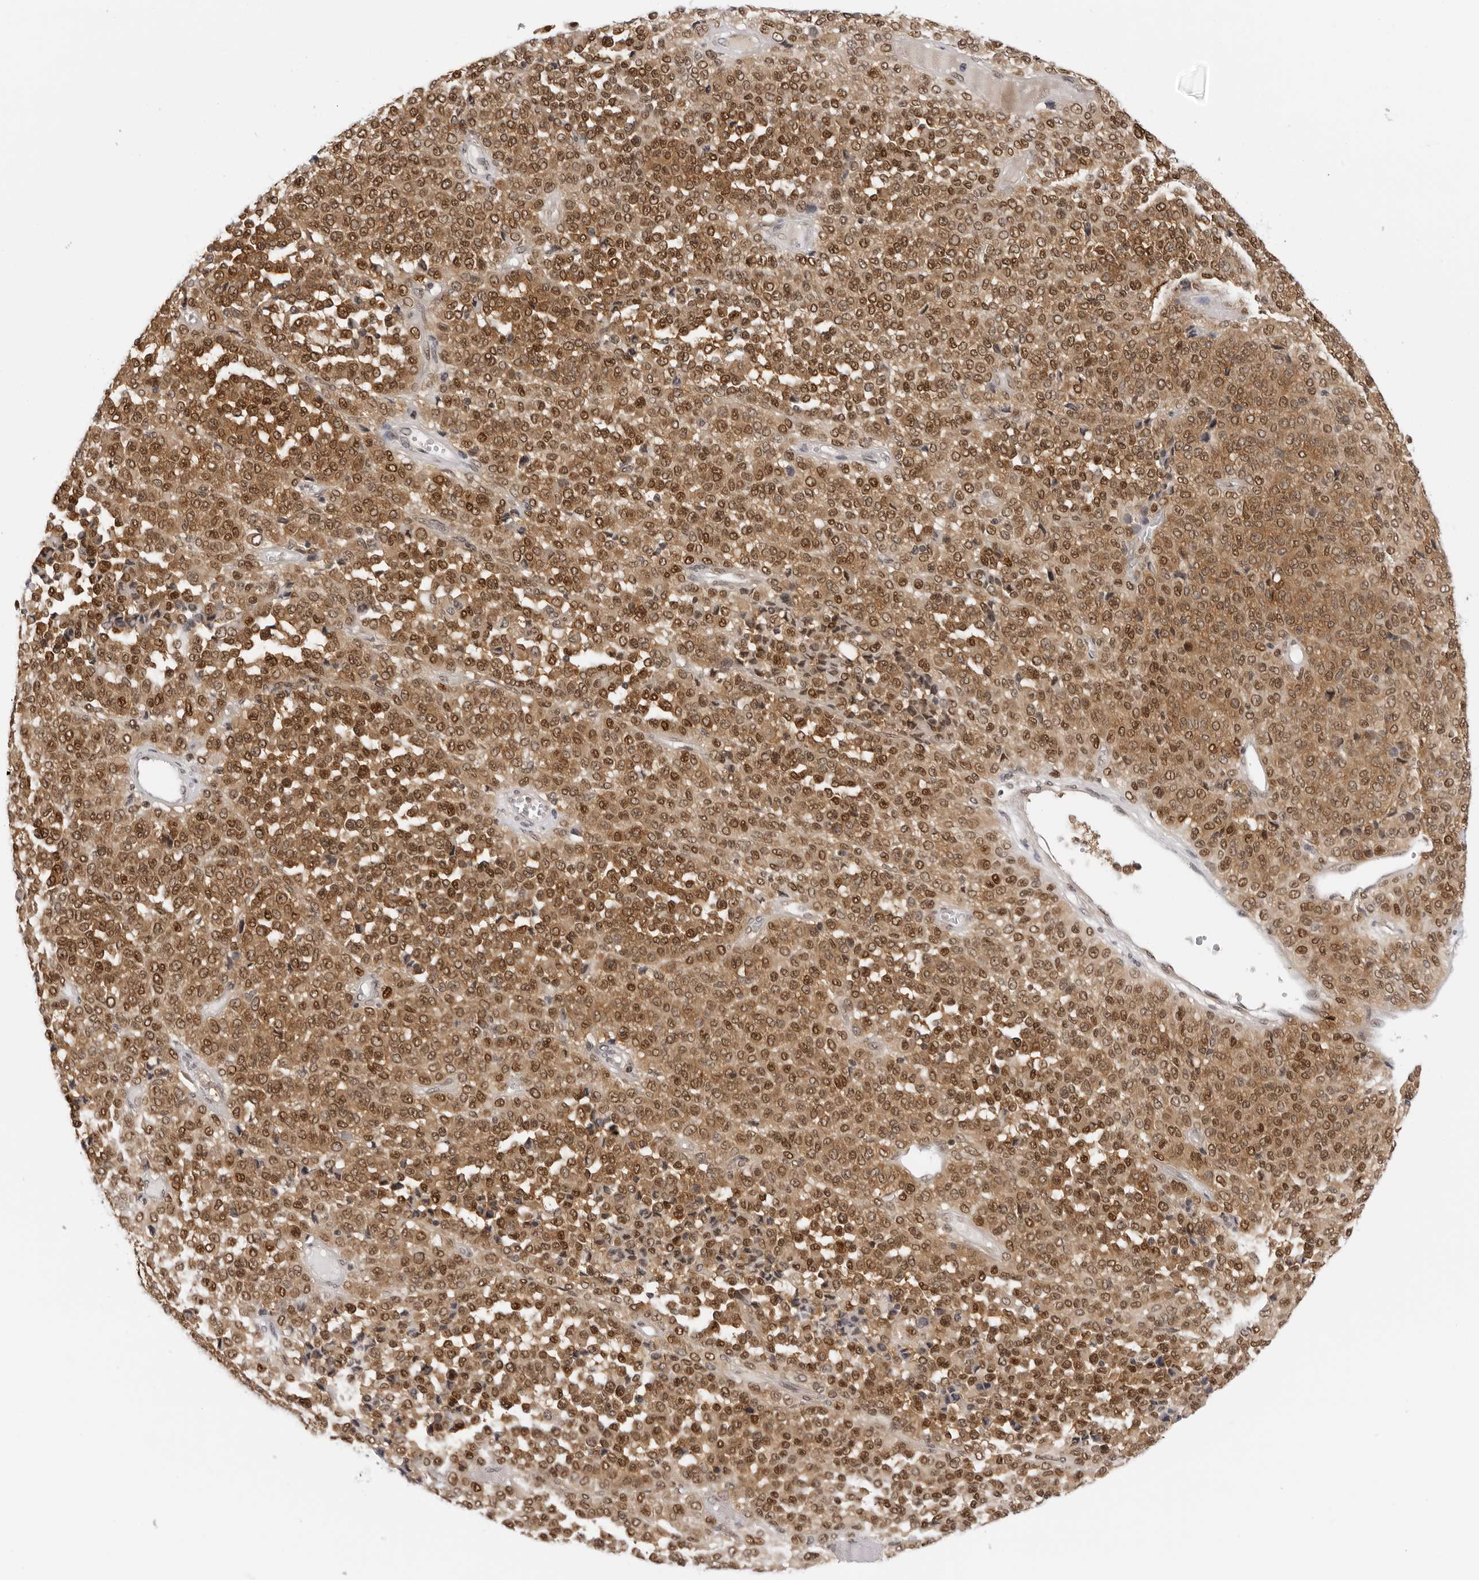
{"staining": {"intensity": "moderate", "quantity": ">75%", "location": "cytoplasmic/membranous,nuclear"}, "tissue": "melanoma", "cell_type": "Tumor cells", "image_type": "cancer", "snomed": [{"axis": "morphology", "description": "Malignant melanoma, Metastatic site"}, {"axis": "topography", "description": "Pancreas"}], "caption": "Moderate cytoplasmic/membranous and nuclear protein positivity is seen in about >75% of tumor cells in melanoma. (IHC, brightfield microscopy, high magnification).", "gene": "WDR77", "patient": {"sex": "female", "age": 30}}